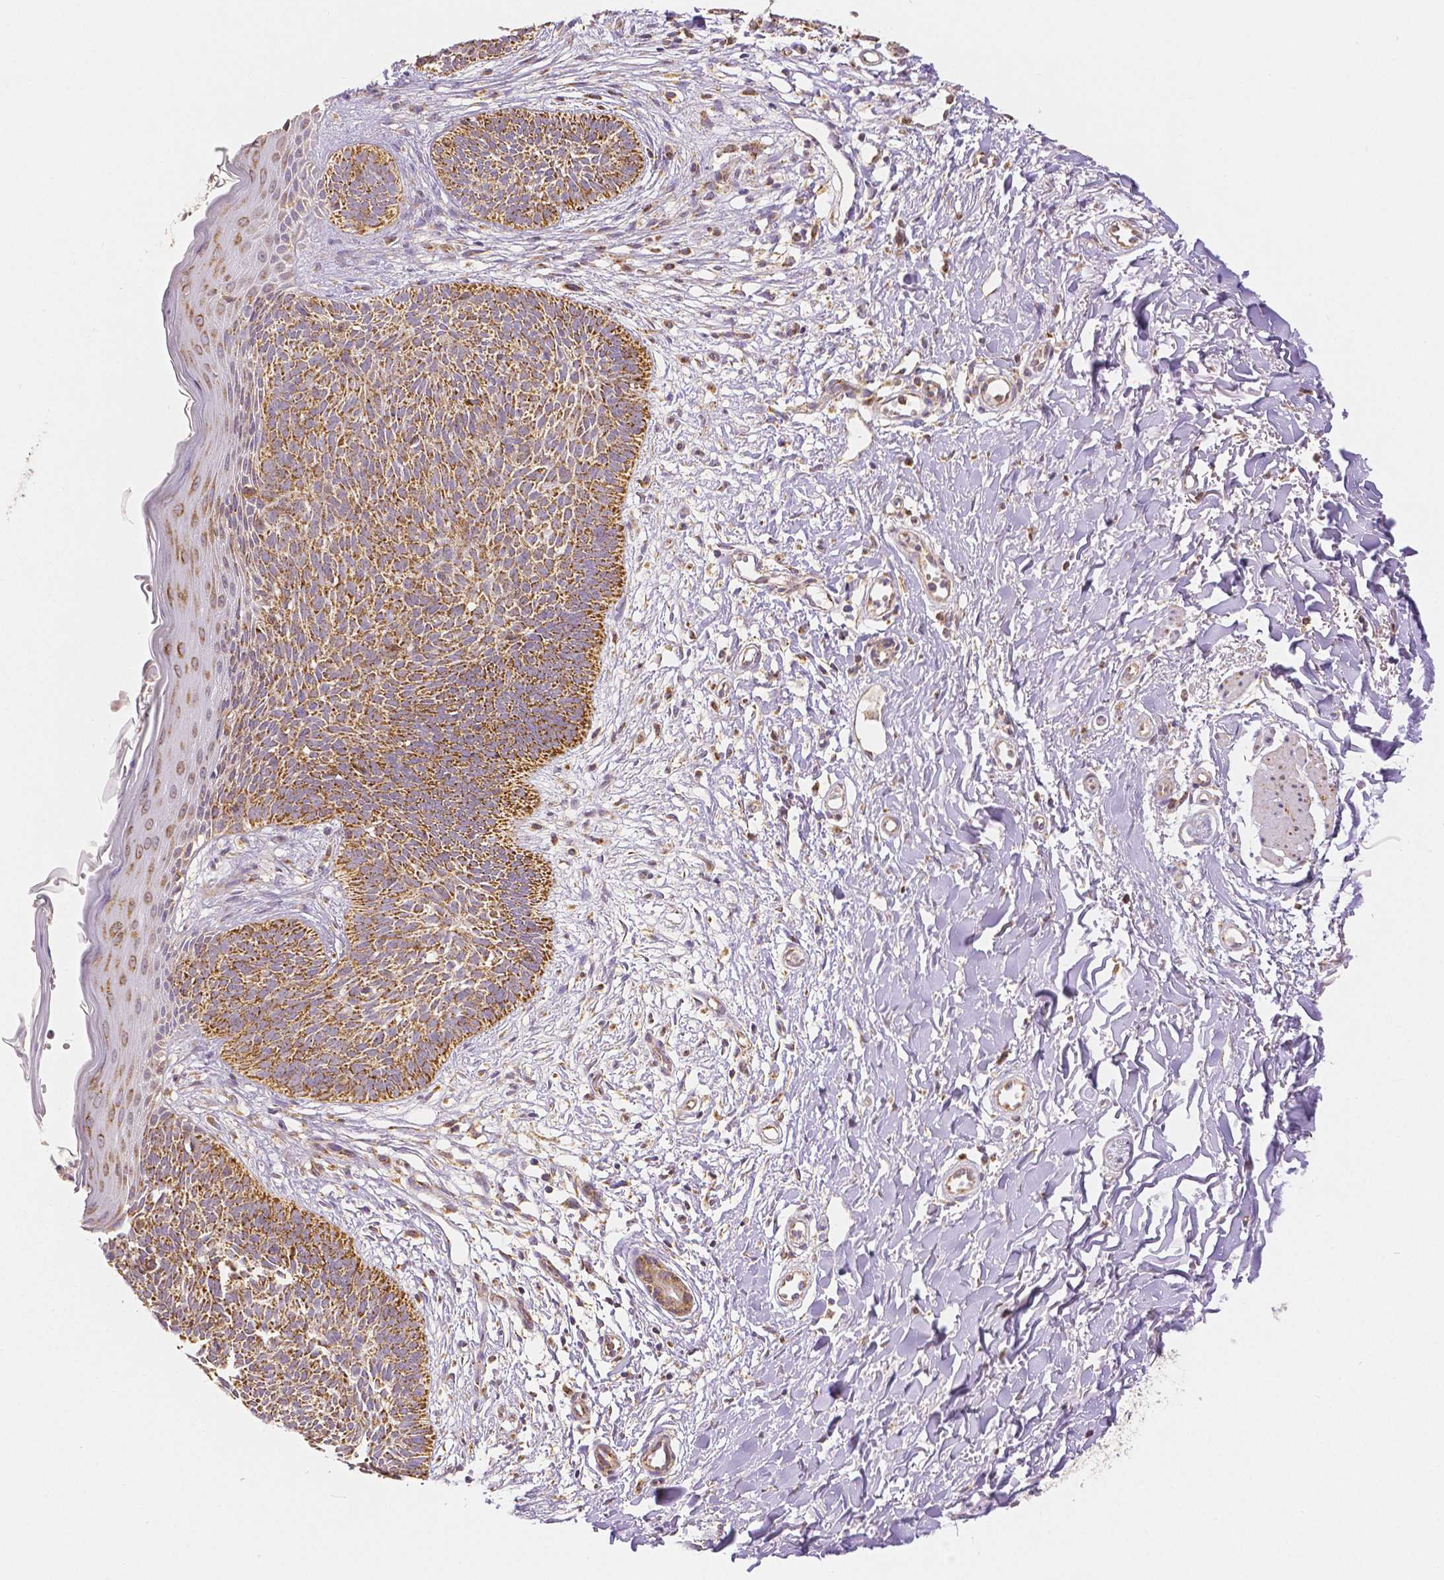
{"staining": {"intensity": "strong", "quantity": ">75%", "location": "cytoplasmic/membranous"}, "tissue": "skin cancer", "cell_type": "Tumor cells", "image_type": "cancer", "snomed": [{"axis": "morphology", "description": "Basal cell carcinoma"}, {"axis": "topography", "description": "Skin"}], "caption": "IHC (DAB (3,3'-diaminobenzidine)) staining of skin basal cell carcinoma displays strong cytoplasmic/membranous protein staining in about >75% of tumor cells.", "gene": "RHOT1", "patient": {"sex": "female", "age": 84}}